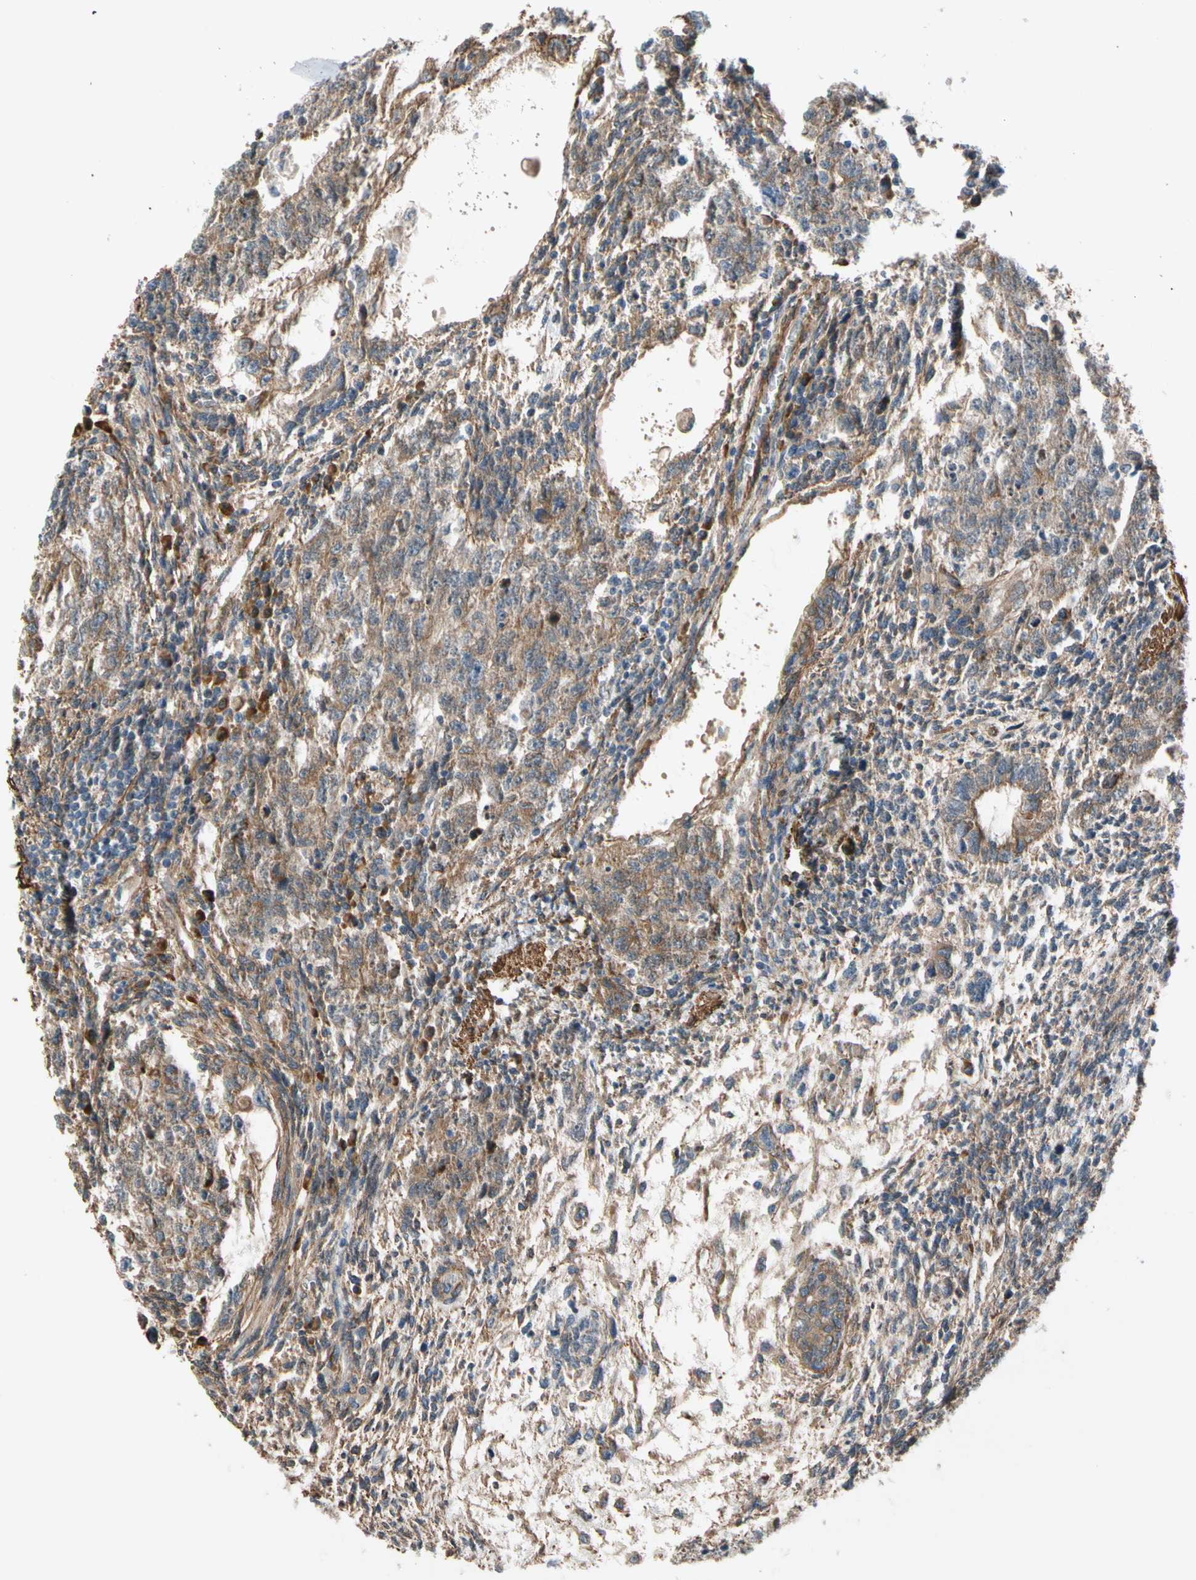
{"staining": {"intensity": "moderate", "quantity": ">75%", "location": "cytoplasmic/membranous"}, "tissue": "testis cancer", "cell_type": "Tumor cells", "image_type": "cancer", "snomed": [{"axis": "morphology", "description": "Normal tissue, NOS"}, {"axis": "morphology", "description": "Carcinoma, Embryonal, NOS"}, {"axis": "topography", "description": "Testis"}], "caption": "About >75% of tumor cells in embryonal carcinoma (testis) exhibit moderate cytoplasmic/membranous protein expression as visualized by brown immunohistochemical staining.", "gene": "LIMK2", "patient": {"sex": "male", "age": 36}}